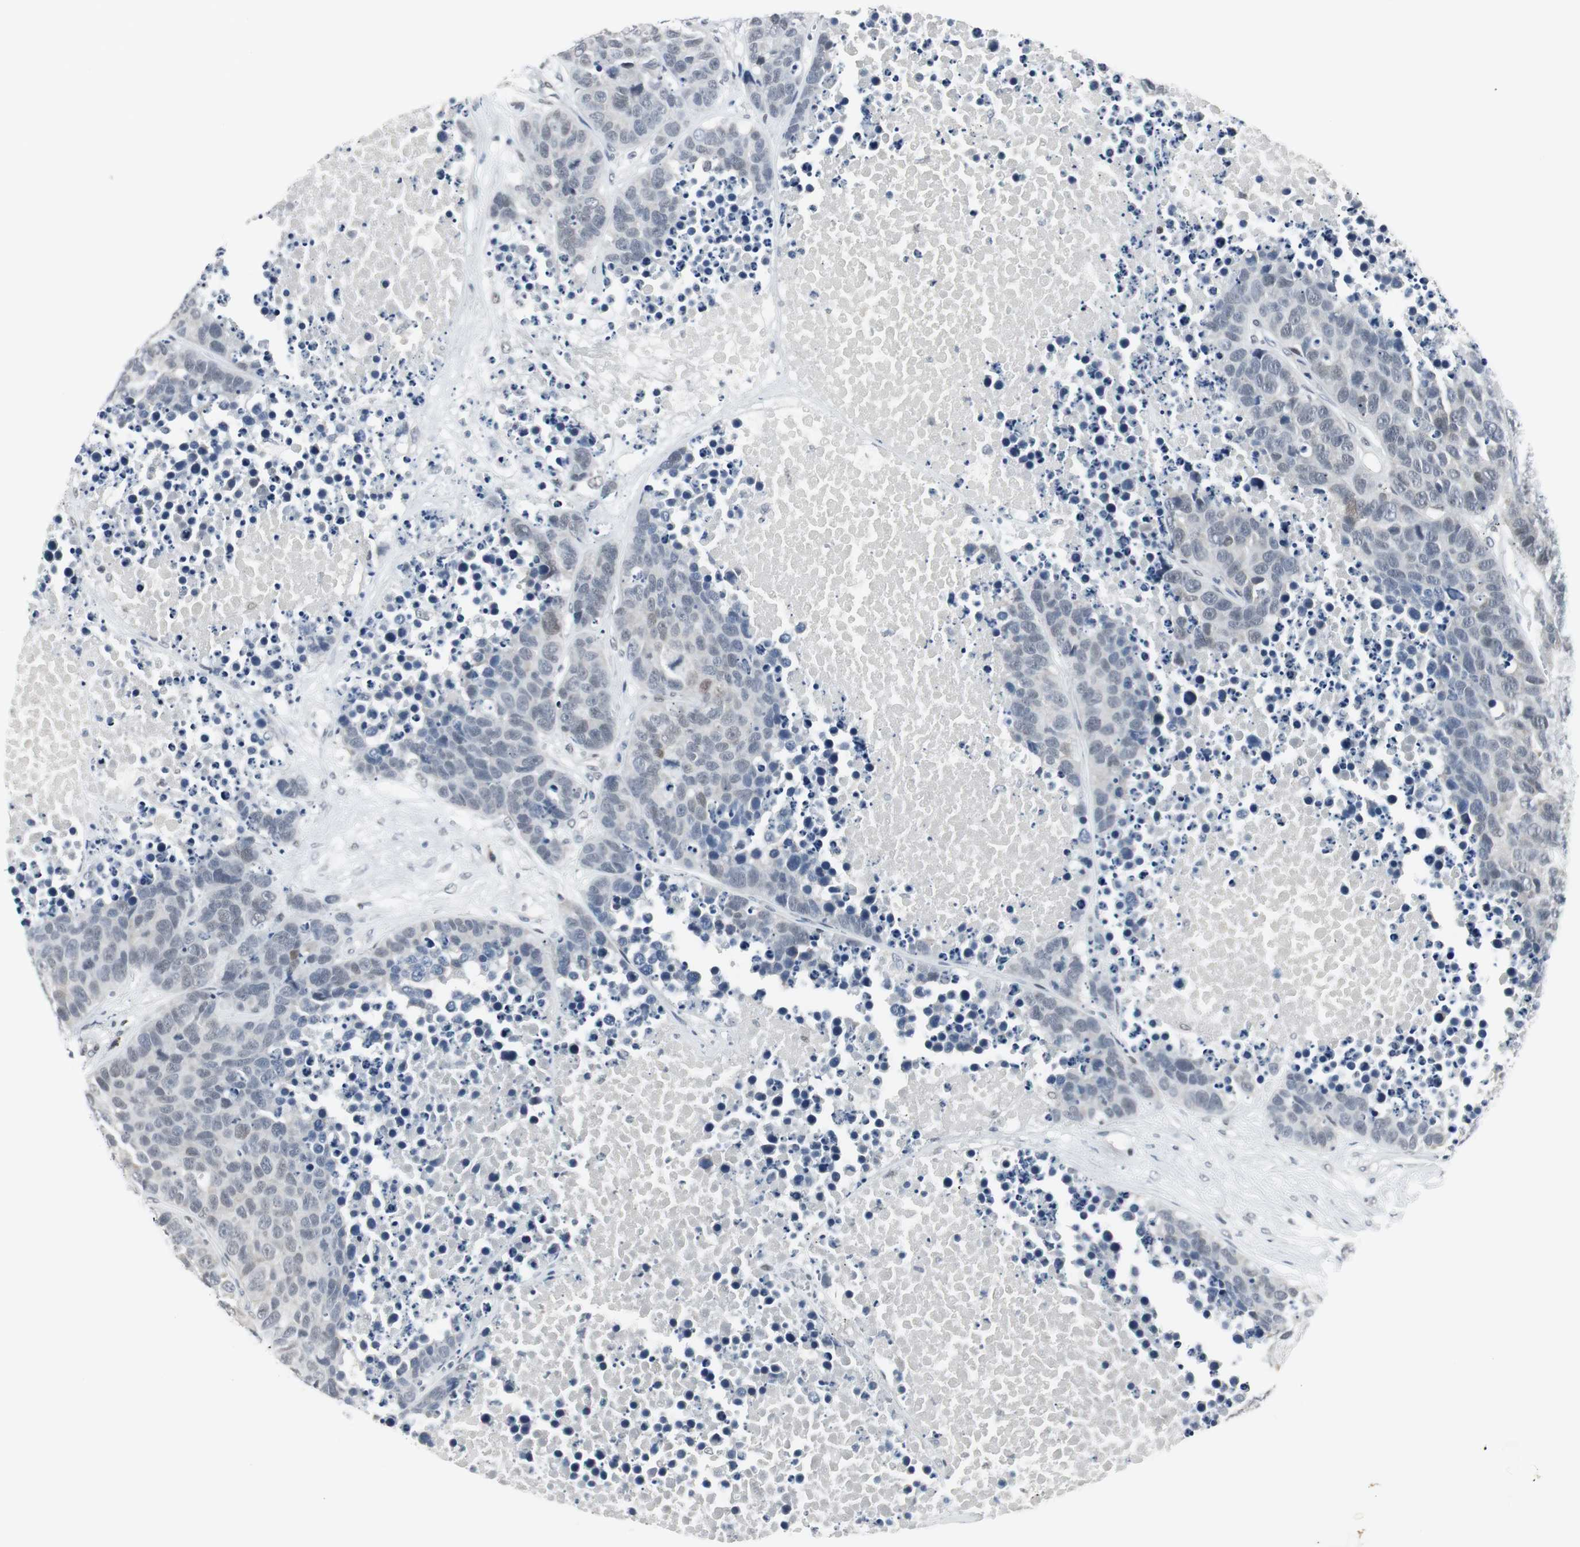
{"staining": {"intensity": "weak", "quantity": "<25%", "location": "nuclear"}, "tissue": "carcinoid", "cell_type": "Tumor cells", "image_type": "cancer", "snomed": [{"axis": "morphology", "description": "Carcinoid, malignant, NOS"}, {"axis": "topography", "description": "Lung"}], "caption": "Human malignant carcinoid stained for a protein using immunohistochemistry (IHC) shows no positivity in tumor cells.", "gene": "ELK1", "patient": {"sex": "male", "age": 60}}